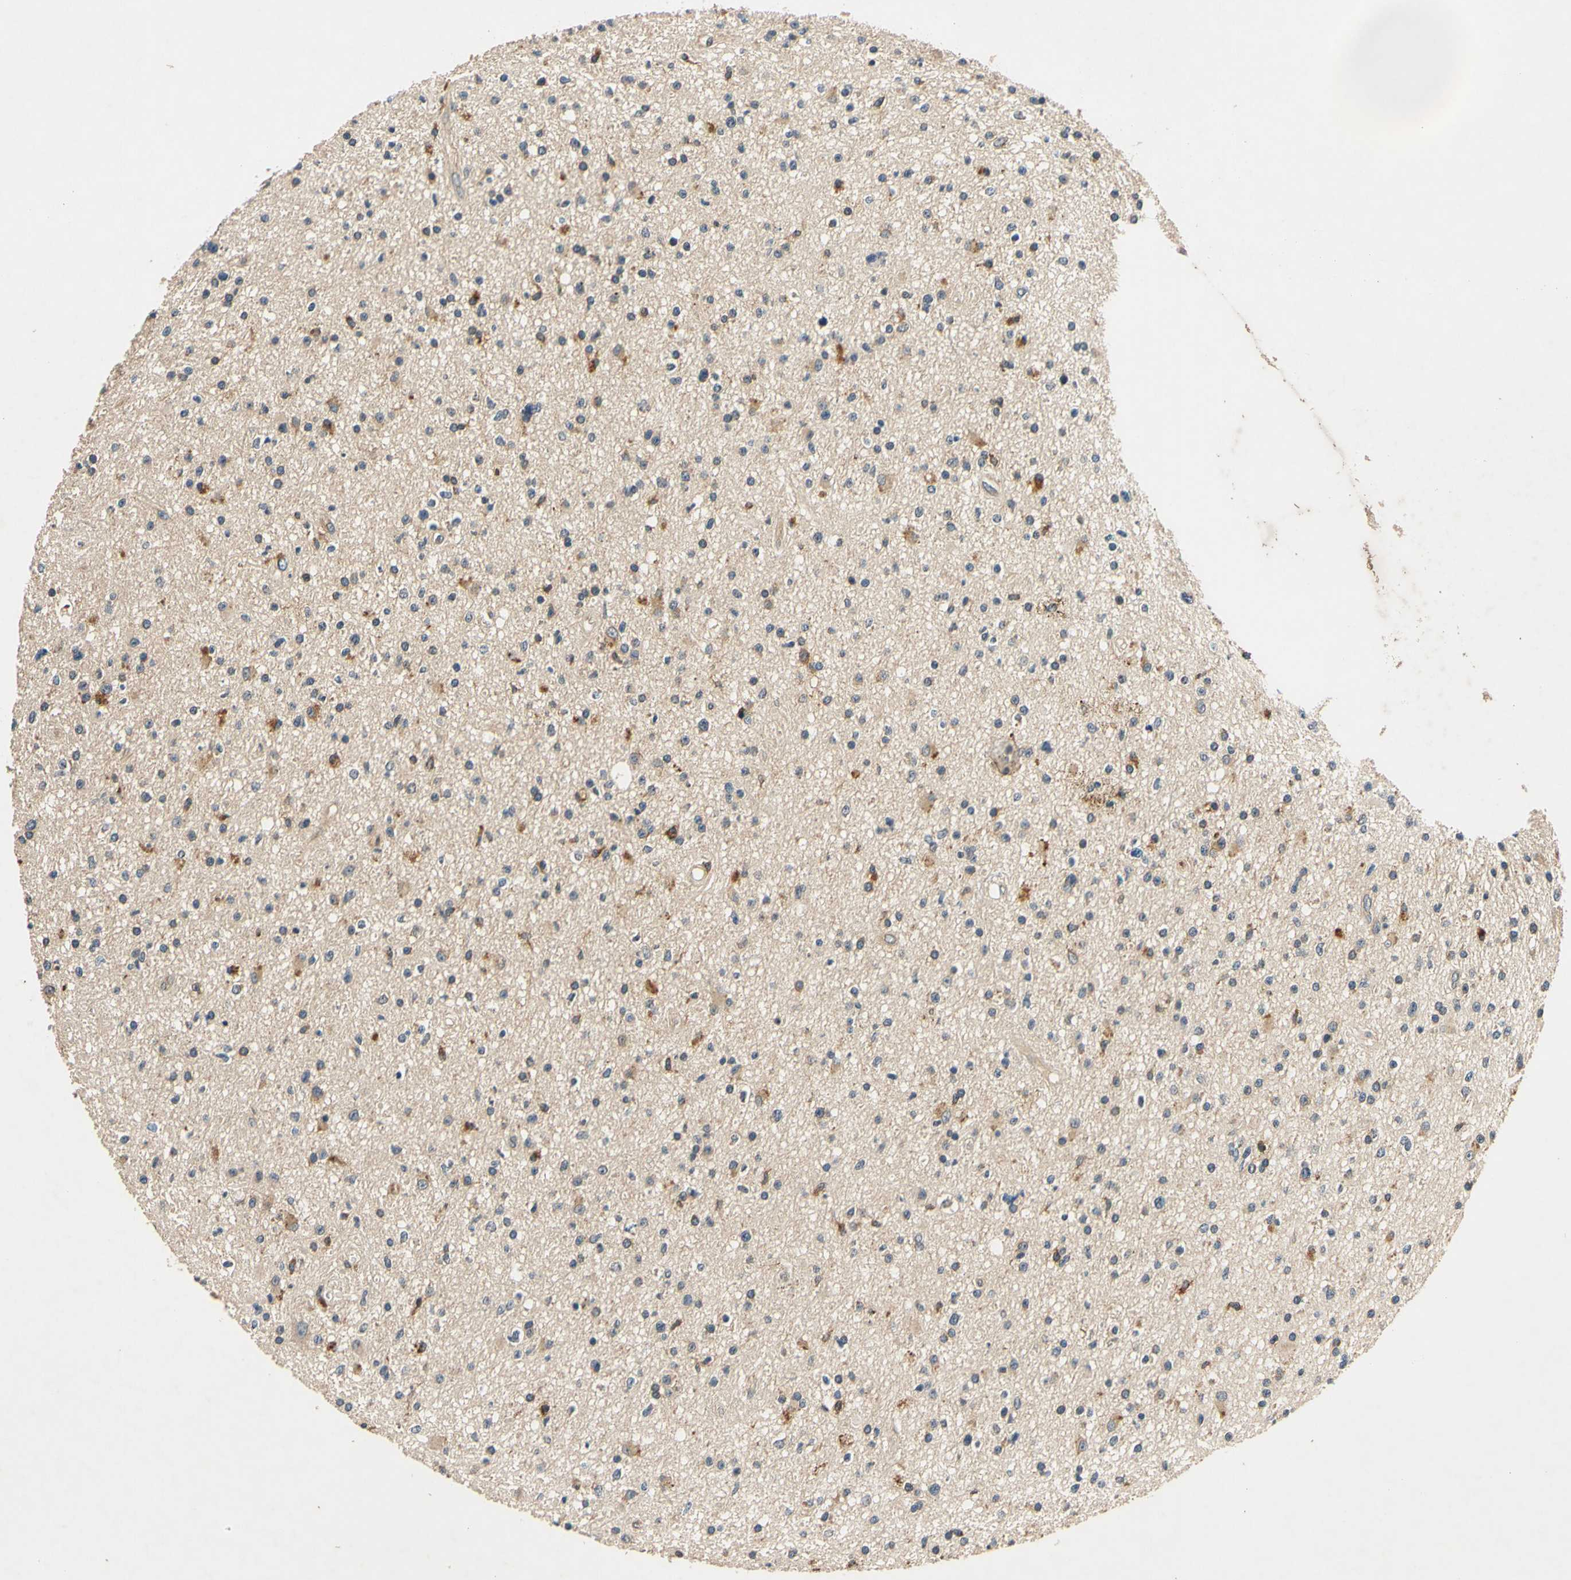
{"staining": {"intensity": "moderate", "quantity": "<25%", "location": "cytoplasmic/membranous"}, "tissue": "glioma", "cell_type": "Tumor cells", "image_type": "cancer", "snomed": [{"axis": "morphology", "description": "Glioma, malignant, High grade"}, {"axis": "topography", "description": "Brain"}], "caption": "Immunohistochemistry (DAB) staining of human high-grade glioma (malignant) reveals moderate cytoplasmic/membranous protein positivity in about <25% of tumor cells.", "gene": "PLA2G4A", "patient": {"sex": "male", "age": 33}}